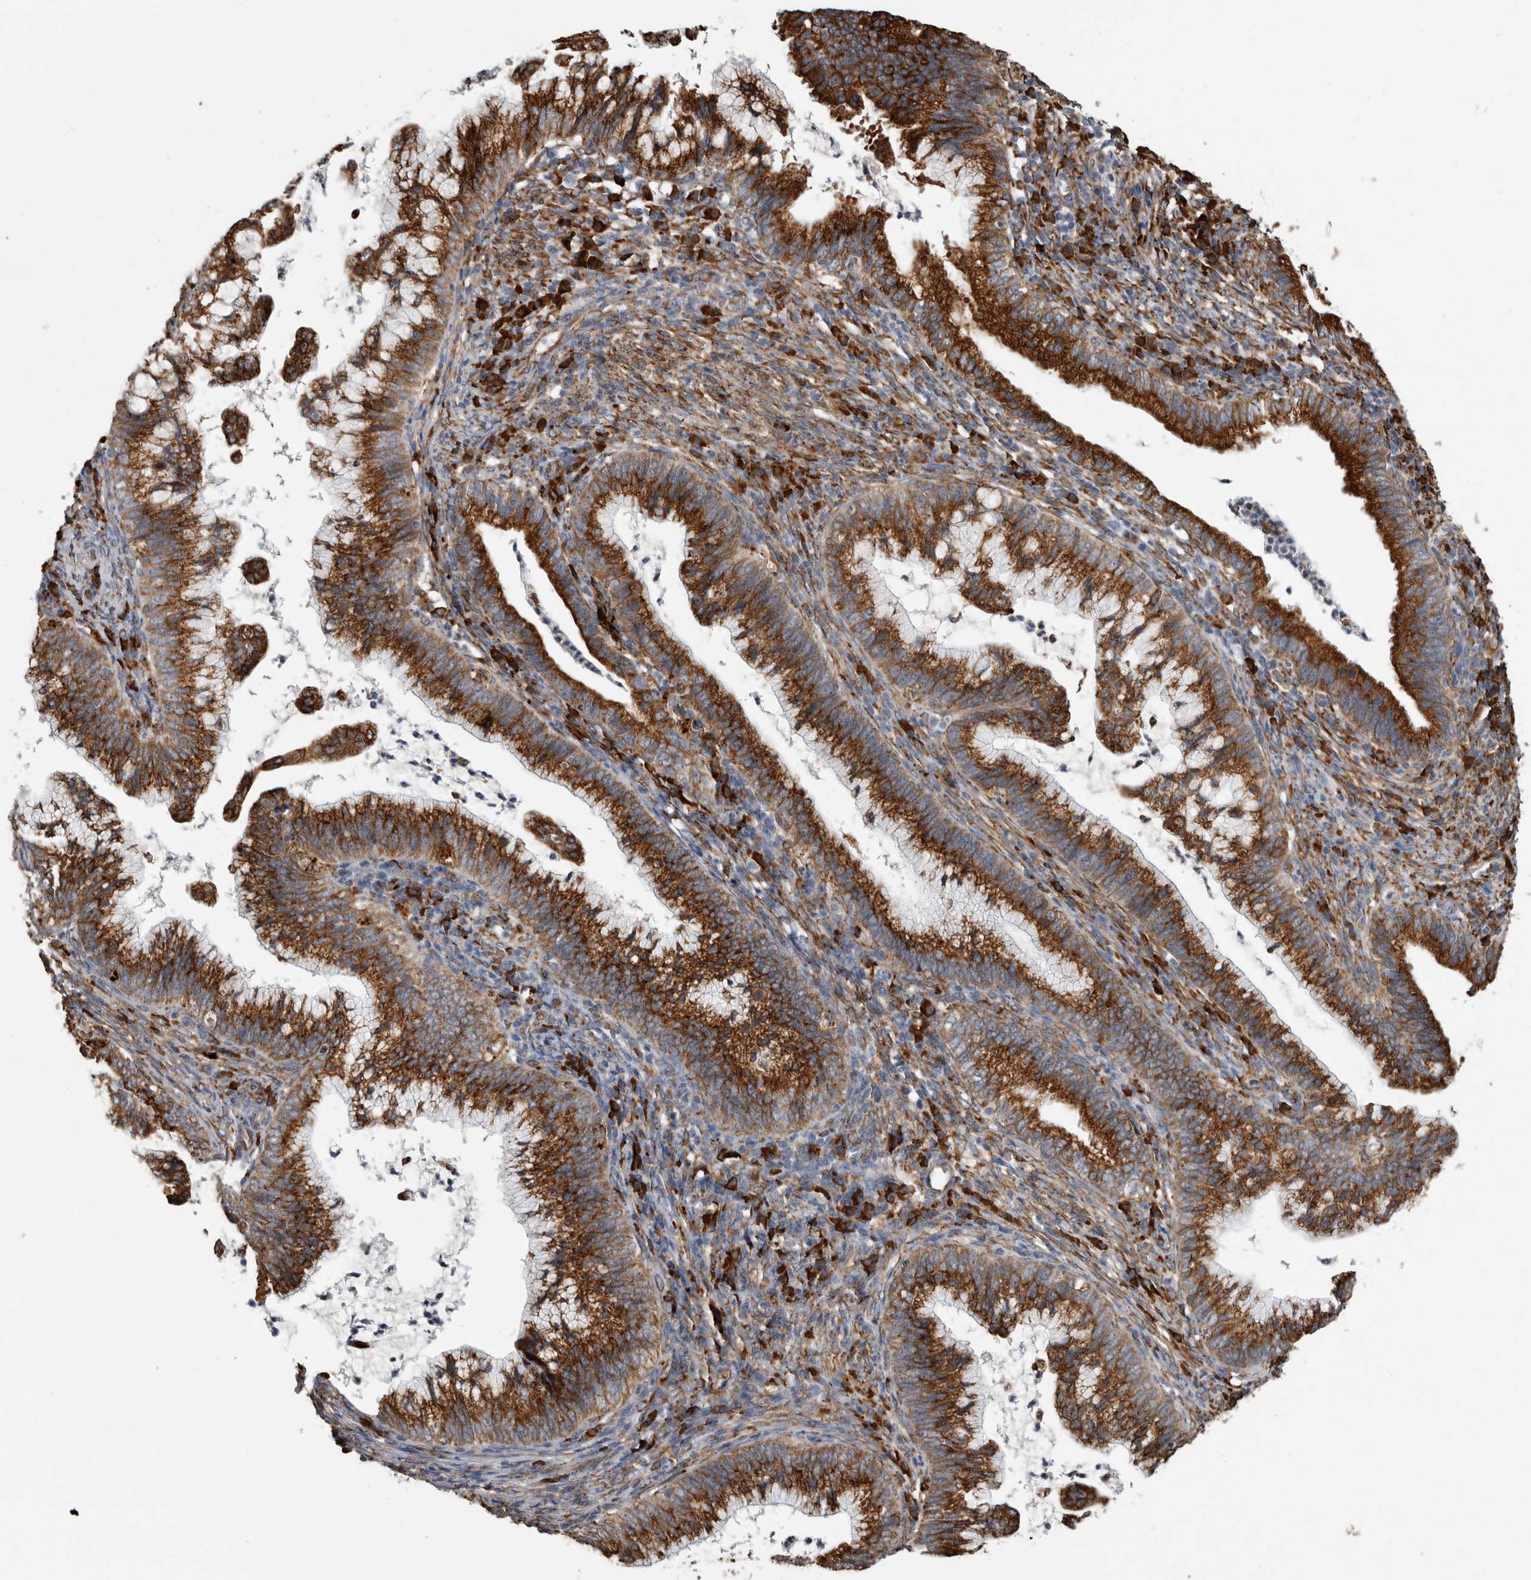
{"staining": {"intensity": "strong", "quantity": ">75%", "location": "cytoplasmic/membranous"}, "tissue": "cervical cancer", "cell_type": "Tumor cells", "image_type": "cancer", "snomed": [{"axis": "morphology", "description": "Adenocarcinoma, NOS"}, {"axis": "topography", "description": "Cervix"}], "caption": "High-power microscopy captured an immunohistochemistry image of cervical adenocarcinoma, revealing strong cytoplasmic/membranous expression in approximately >75% of tumor cells.", "gene": "FHIP2B", "patient": {"sex": "female", "age": 36}}